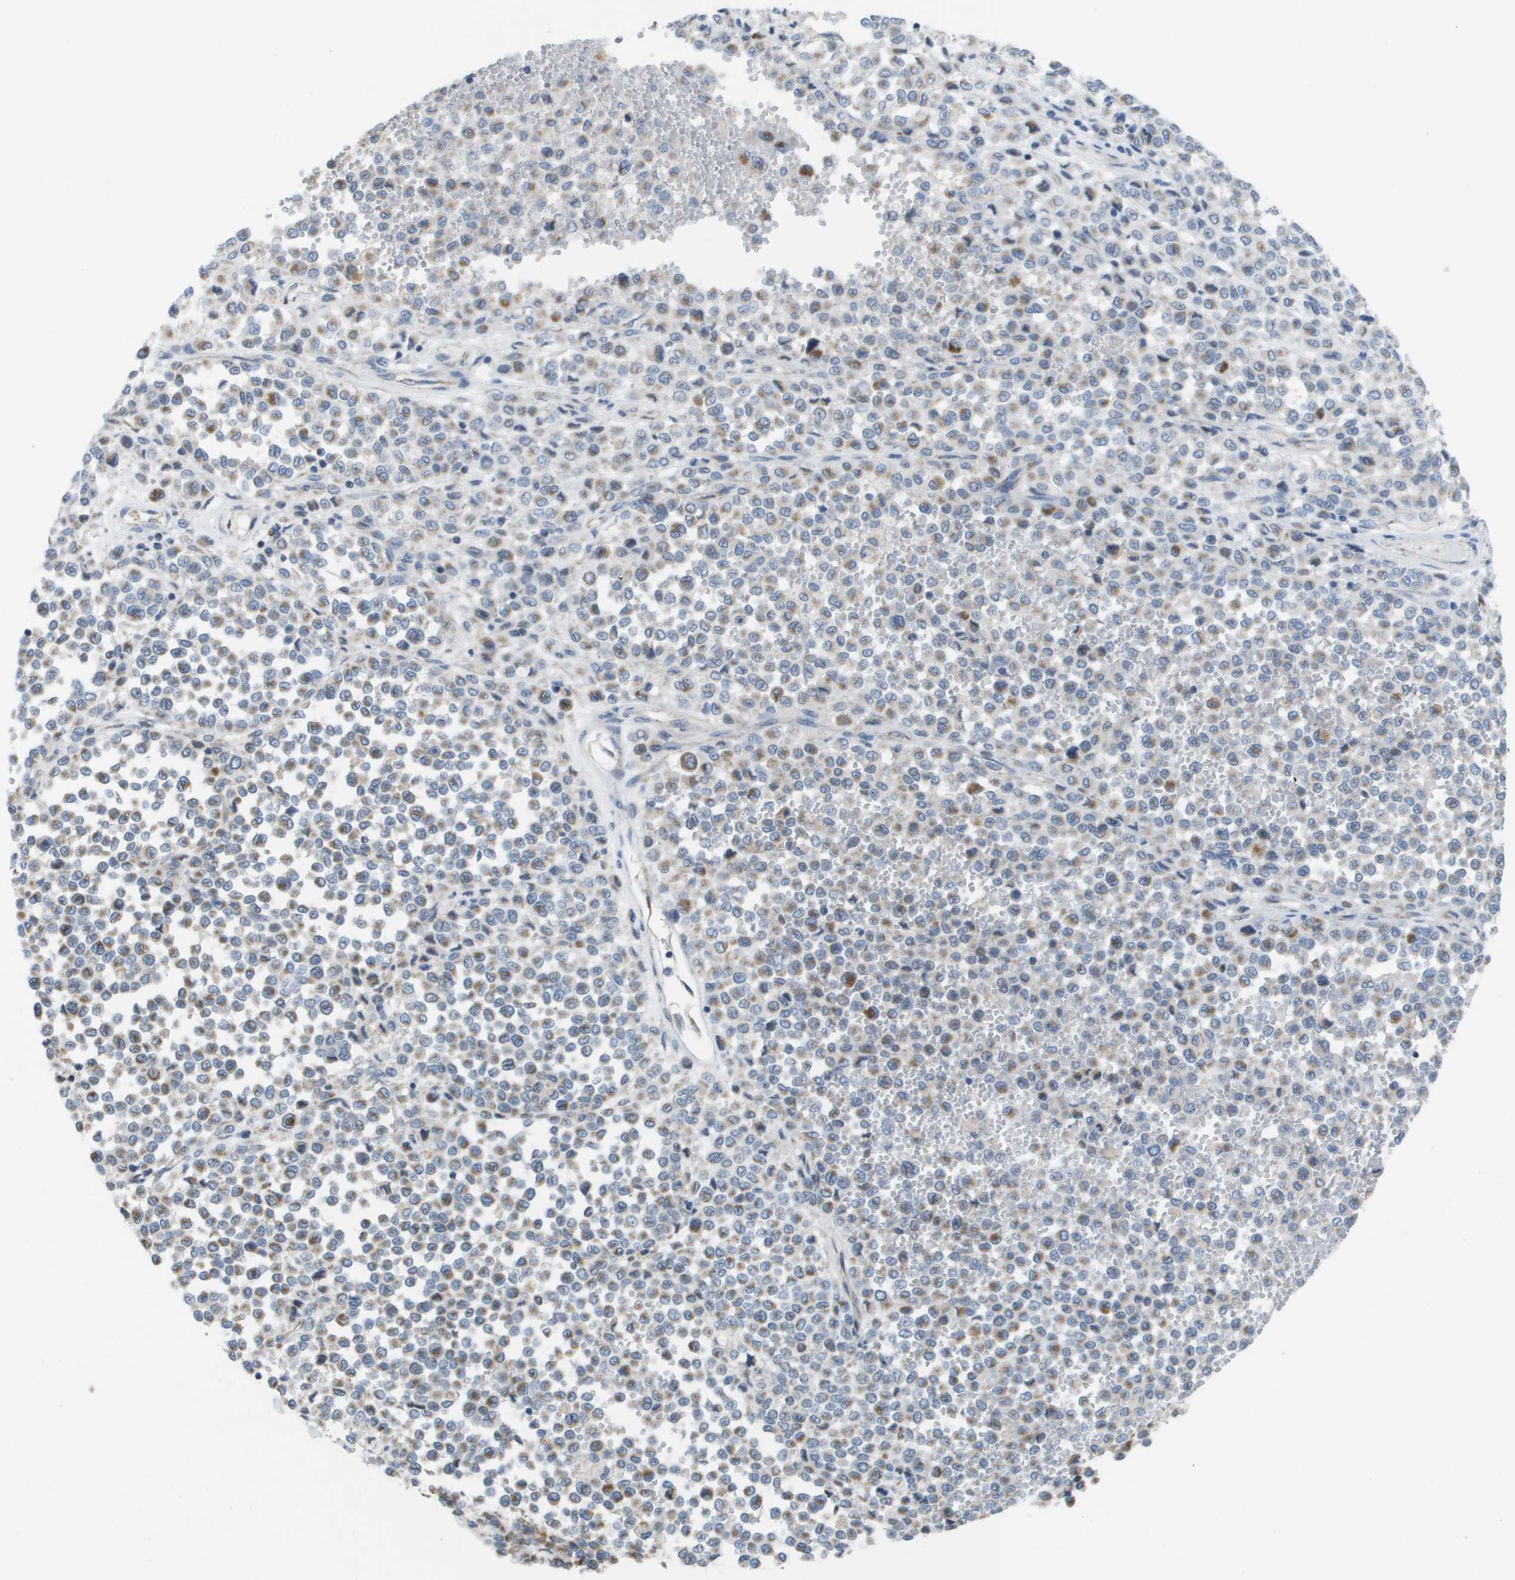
{"staining": {"intensity": "moderate", "quantity": "25%-75%", "location": "cytoplasmic/membranous"}, "tissue": "melanoma", "cell_type": "Tumor cells", "image_type": "cancer", "snomed": [{"axis": "morphology", "description": "Malignant melanoma, Metastatic site"}, {"axis": "topography", "description": "Pancreas"}], "caption": "High-power microscopy captured an IHC histopathology image of melanoma, revealing moderate cytoplasmic/membranous staining in approximately 25%-75% of tumor cells. (IHC, brightfield microscopy, high magnification).", "gene": "TMEM223", "patient": {"sex": "female", "age": 30}}